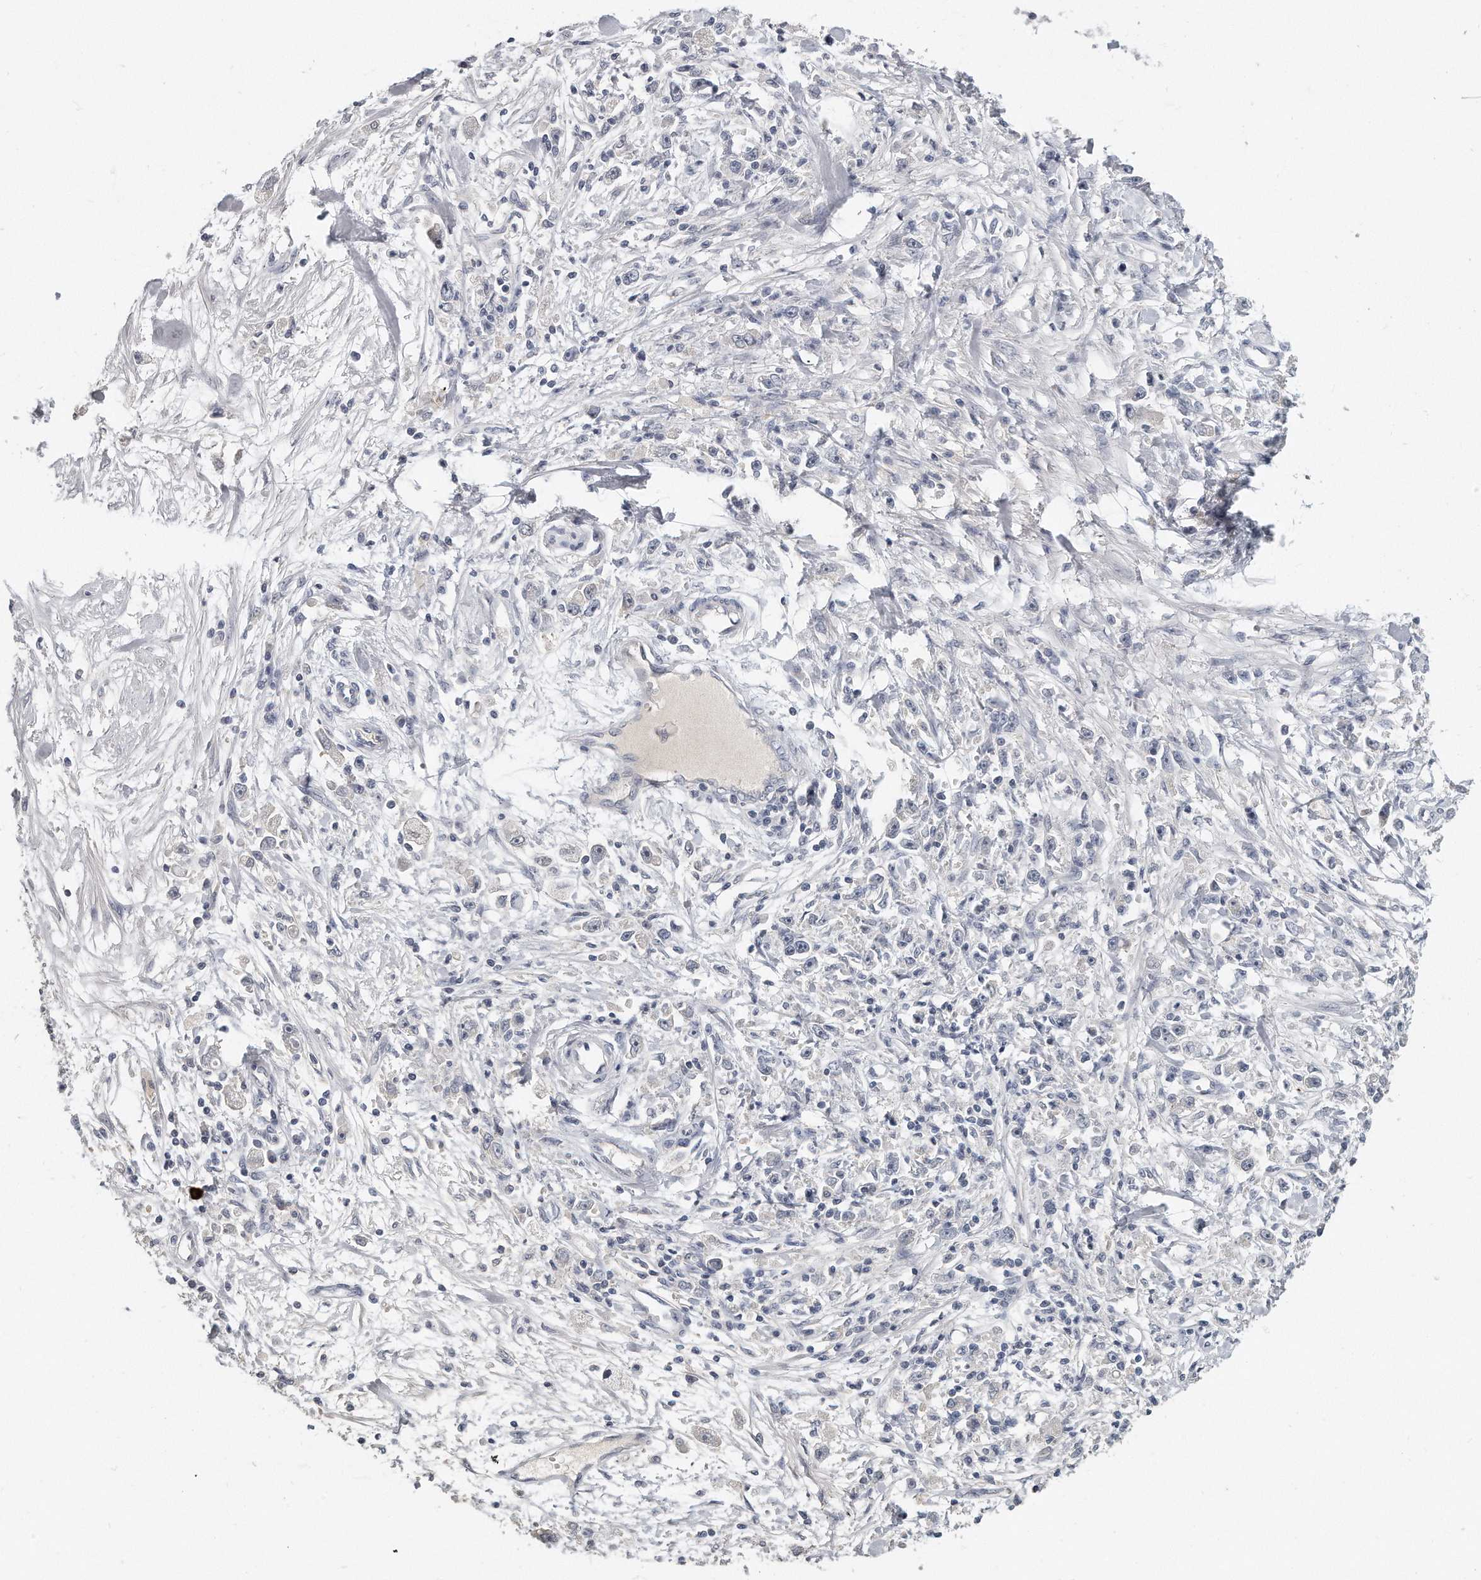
{"staining": {"intensity": "negative", "quantity": "none", "location": "none"}, "tissue": "stomach cancer", "cell_type": "Tumor cells", "image_type": "cancer", "snomed": [{"axis": "morphology", "description": "Adenocarcinoma, NOS"}, {"axis": "topography", "description": "Stomach"}], "caption": "DAB (3,3'-diaminobenzidine) immunohistochemical staining of stomach cancer displays no significant positivity in tumor cells.", "gene": "KLHL7", "patient": {"sex": "female", "age": 59}}